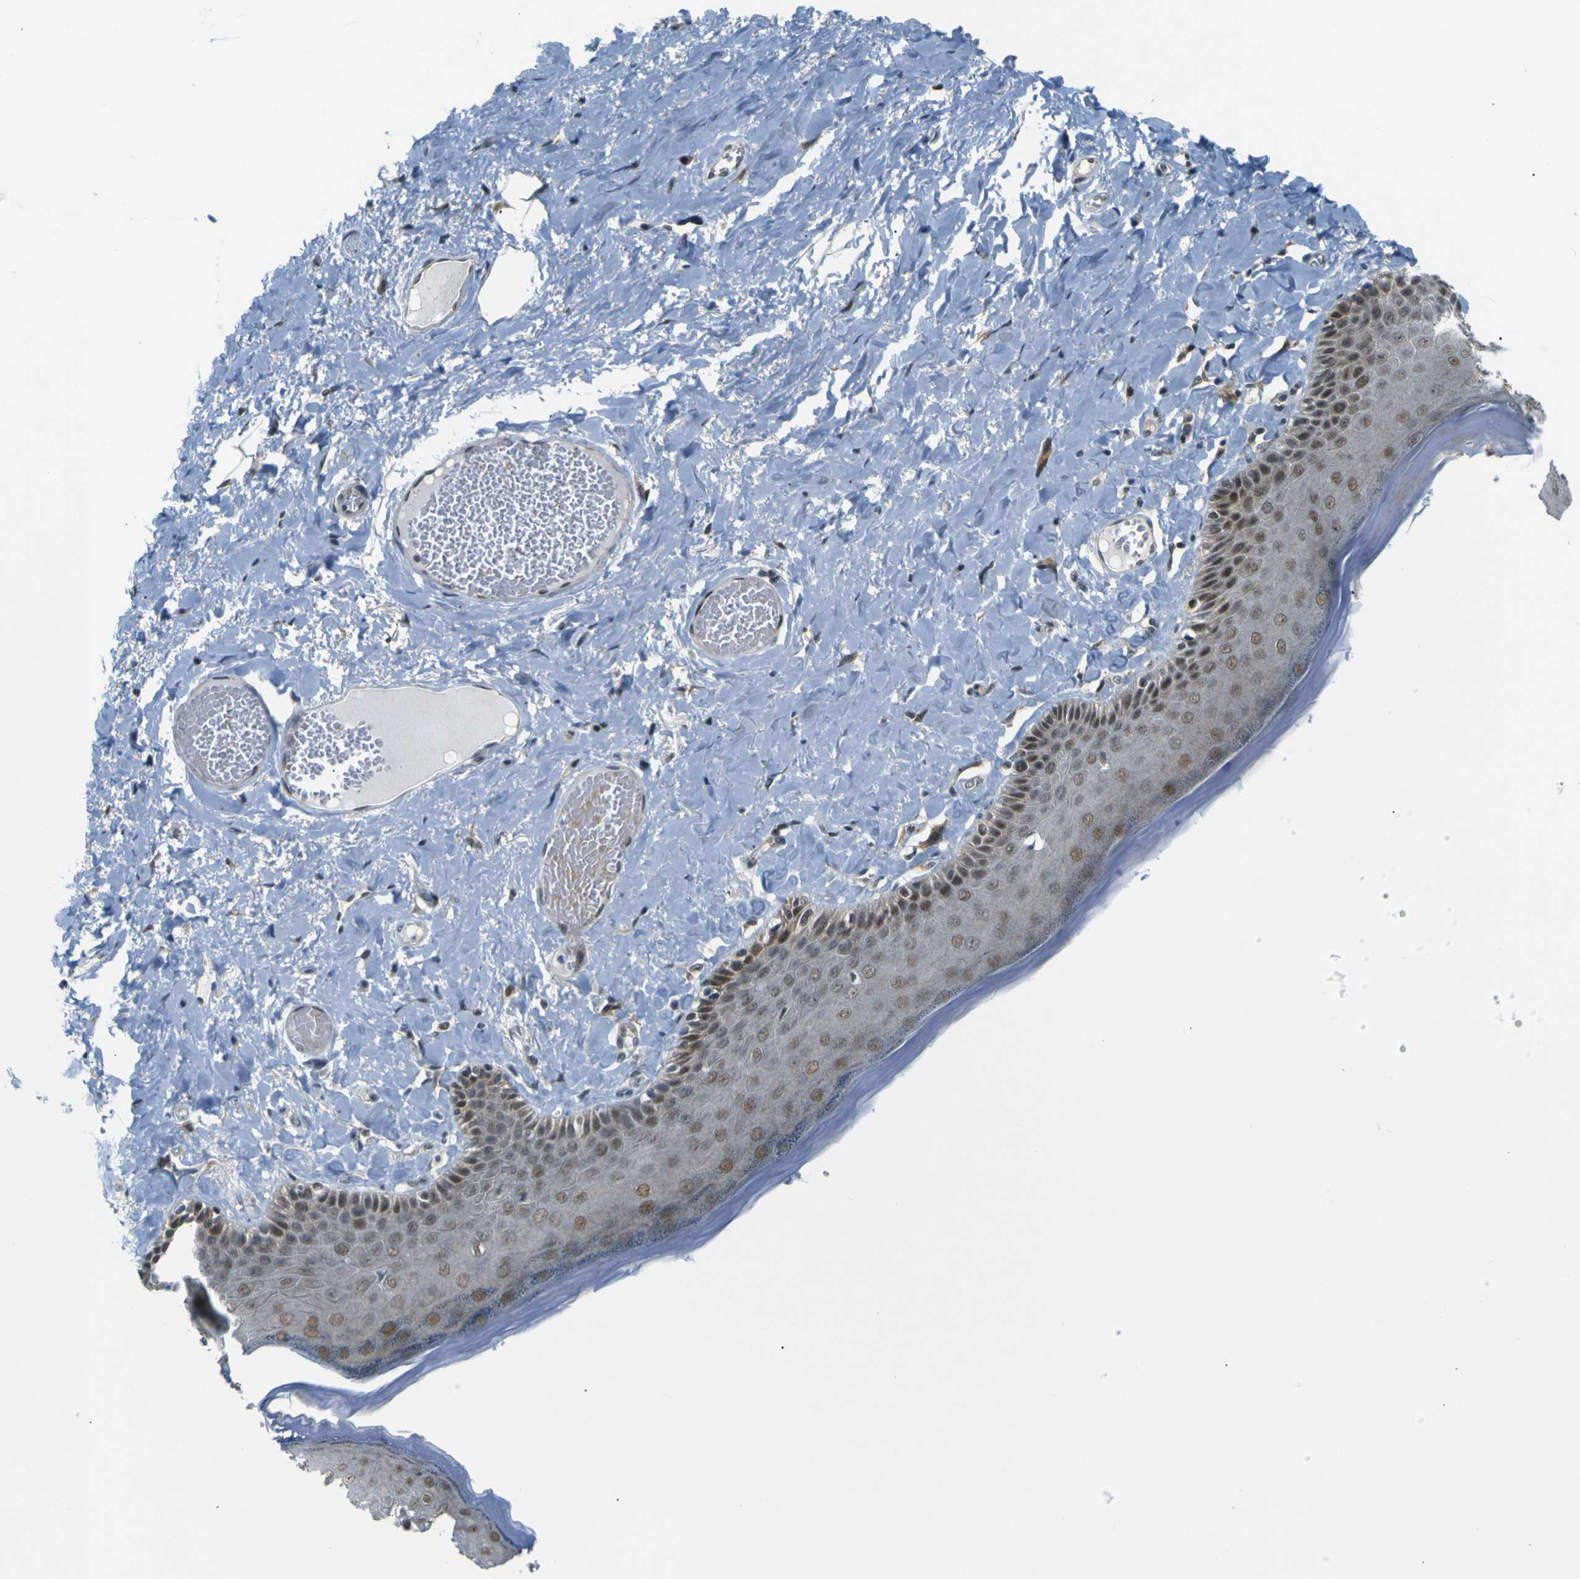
{"staining": {"intensity": "moderate", "quantity": ">75%", "location": "nuclear"}, "tissue": "skin", "cell_type": "Epidermal cells", "image_type": "normal", "snomed": [{"axis": "morphology", "description": "Normal tissue, NOS"}, {"axis": "topography", "description": "Anal"}], "caption": "Protein staining of benign skin shows moderate nuclear positivity in approximately >75% of epidermal cells. The staining is performed using DAB (3,3'-diaminobenzidine) brown chromogen to label protein expression. The nuclei are counter-stained blue using hematoxylin.", "gene": "SKP1", "patient": {"sex": "male", "age": 69}}